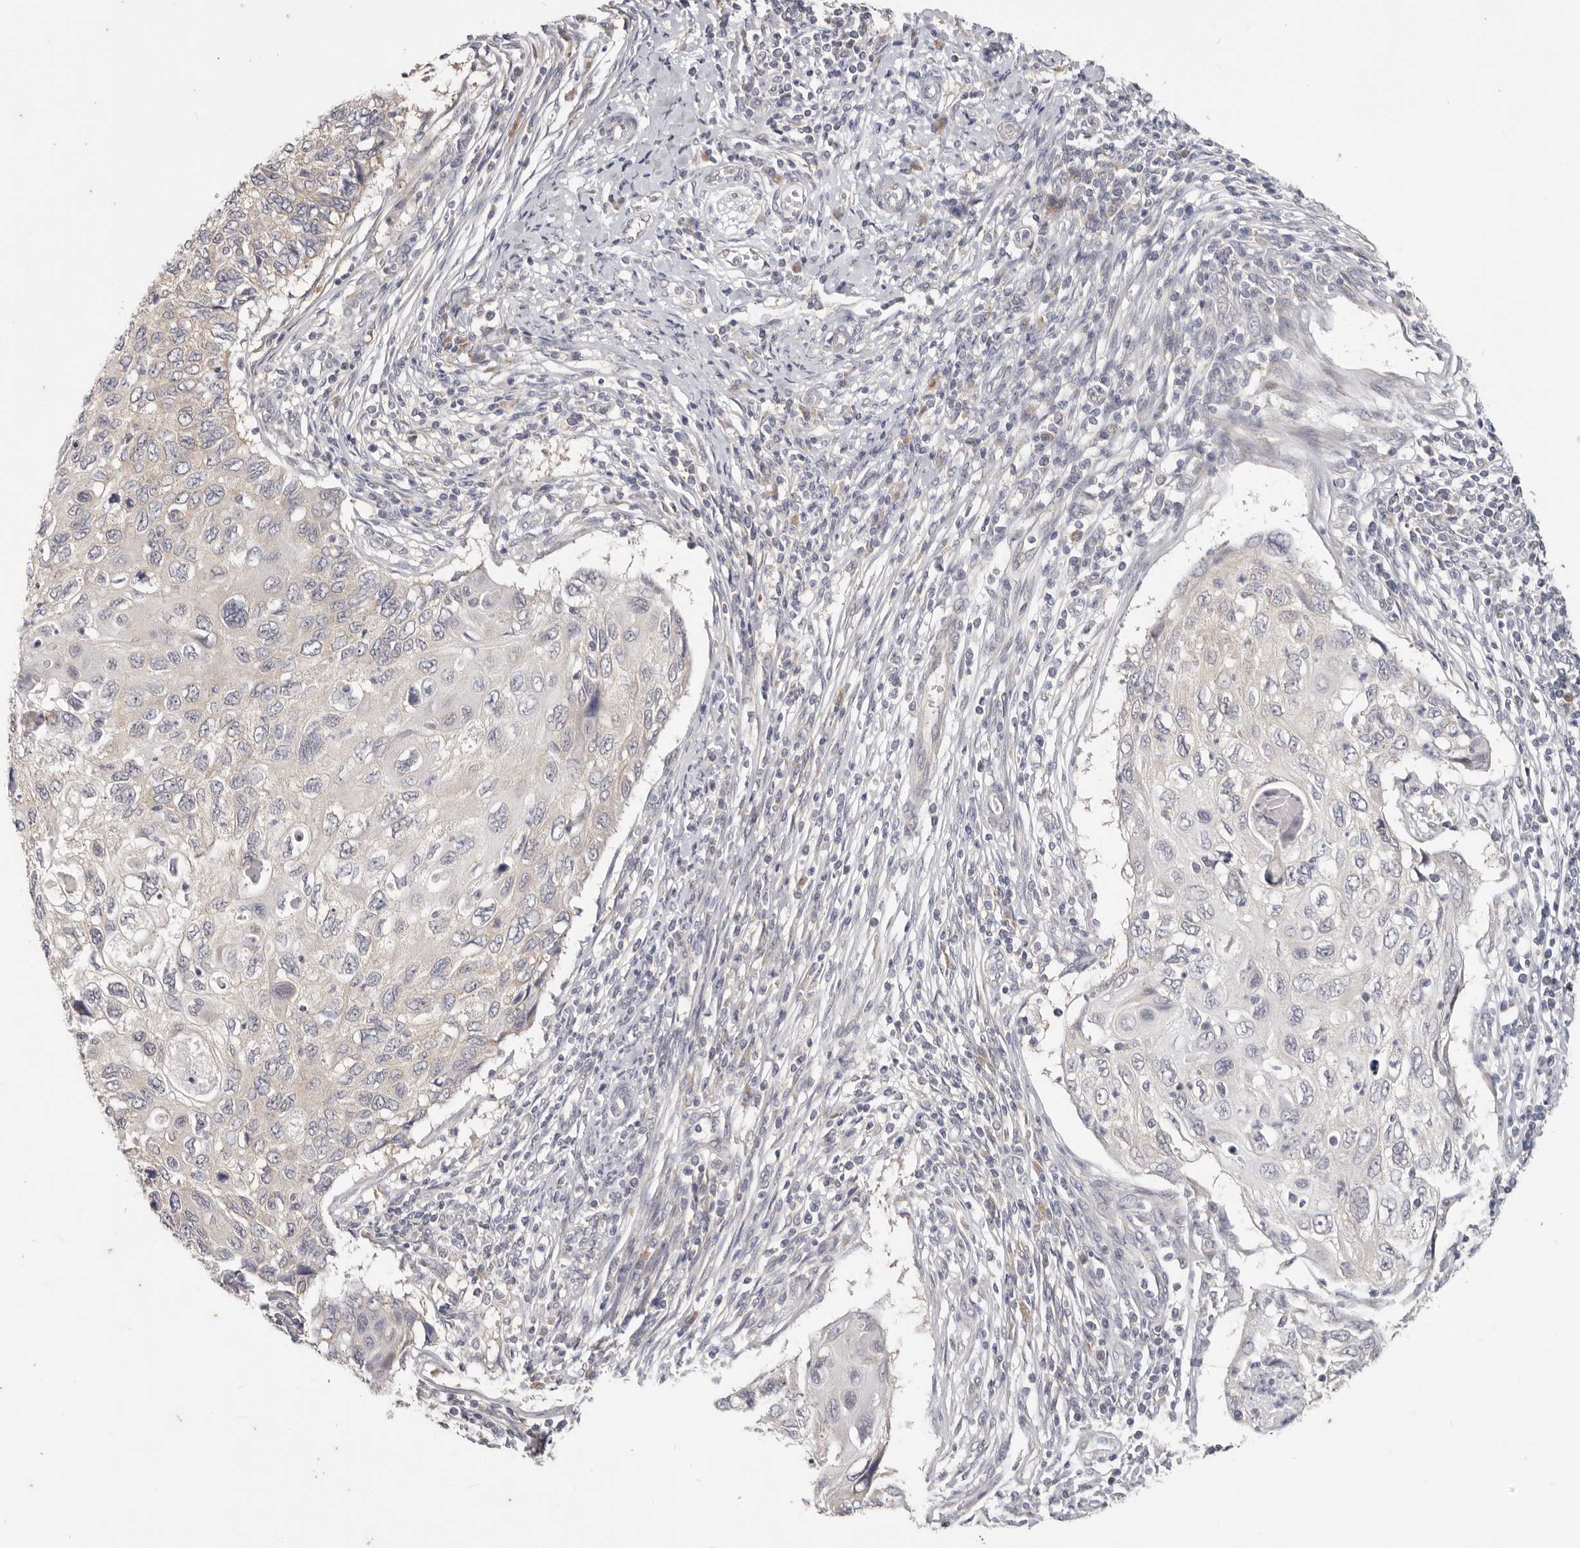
{"staining": {"intensity": "weak", "quantity": "<25%", "location": "cytoplasmic/membranous"}, "tissue": "cervical cancer", "cell_type": "Tumor cells", "image_type": "cancer", "snomed": [{"axis": "morphology", "description": "Squamous cell carcinoma, NOS"}, {"axis": "topography", "description": "Cervix"}], "caption": "A photomicrograph of human cervical cancer is negative for staining in tumor cells.", "gene": "WDR77", "patient": {"sex": "female", "age": 70}}